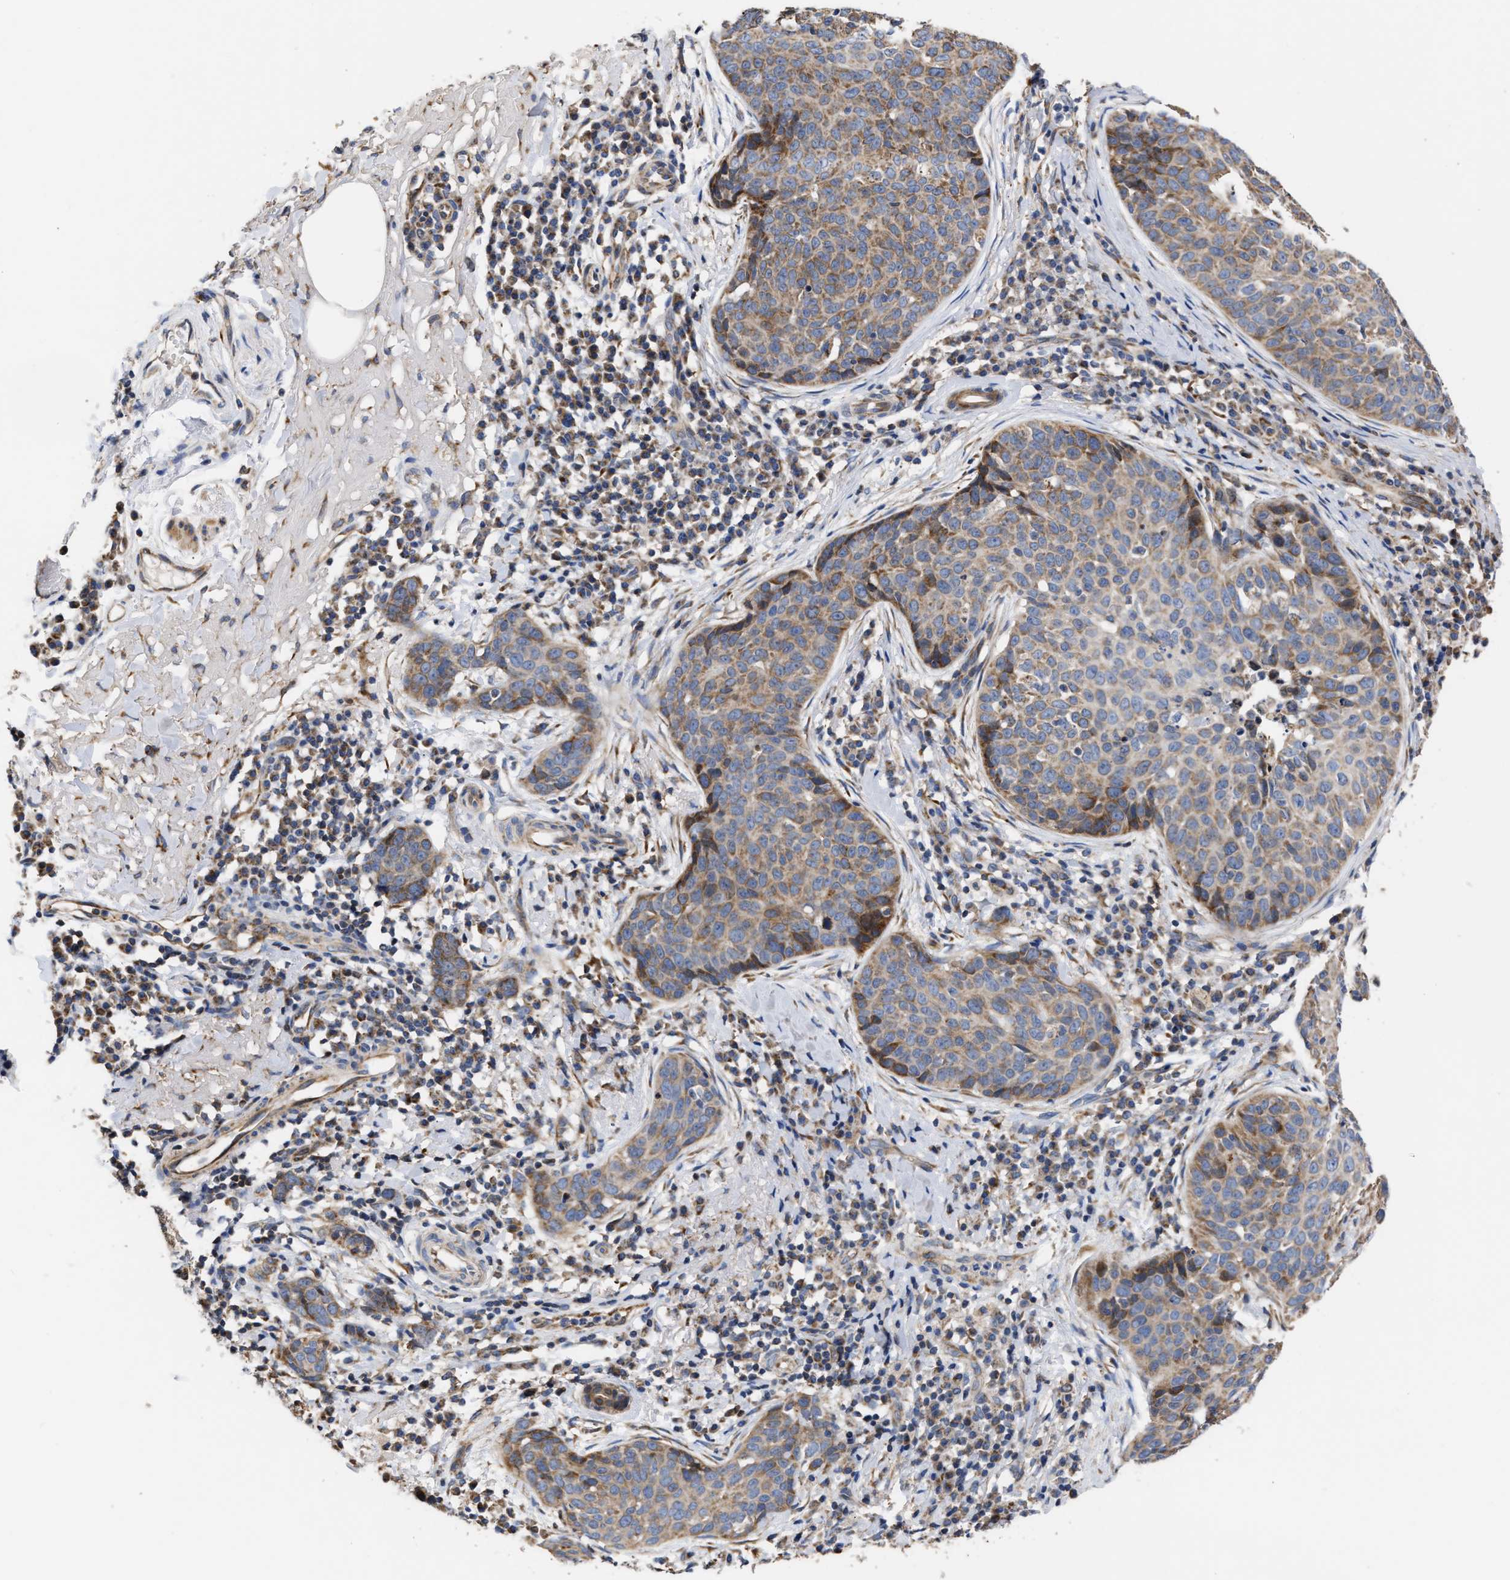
{"staining": {"intensity": "weak", "quantity": ">75%", "location": "cytoplasmic/membranous"}, "tissue": "skin cancer", "cell_type": "Tumor cells", "image_type": "cancer", "snomed": [{"axis": "morphology", "description": "Squamous cell carcinoma in situ, NOS"}, {"axis": "morphology", "description": "Squamous cell carcinoma, NOS"}, {"axis": "topography", "description": "Skin"}], "caption": "High-power microscopy captured an IHC micrograph of squamous cell carcinoma (skin), revealing weak cytoplasmic/membranous positivity in about >75% of tumor cells.", "gene": "MALSU1", "patient": {"sex": "male", "age": 93}}